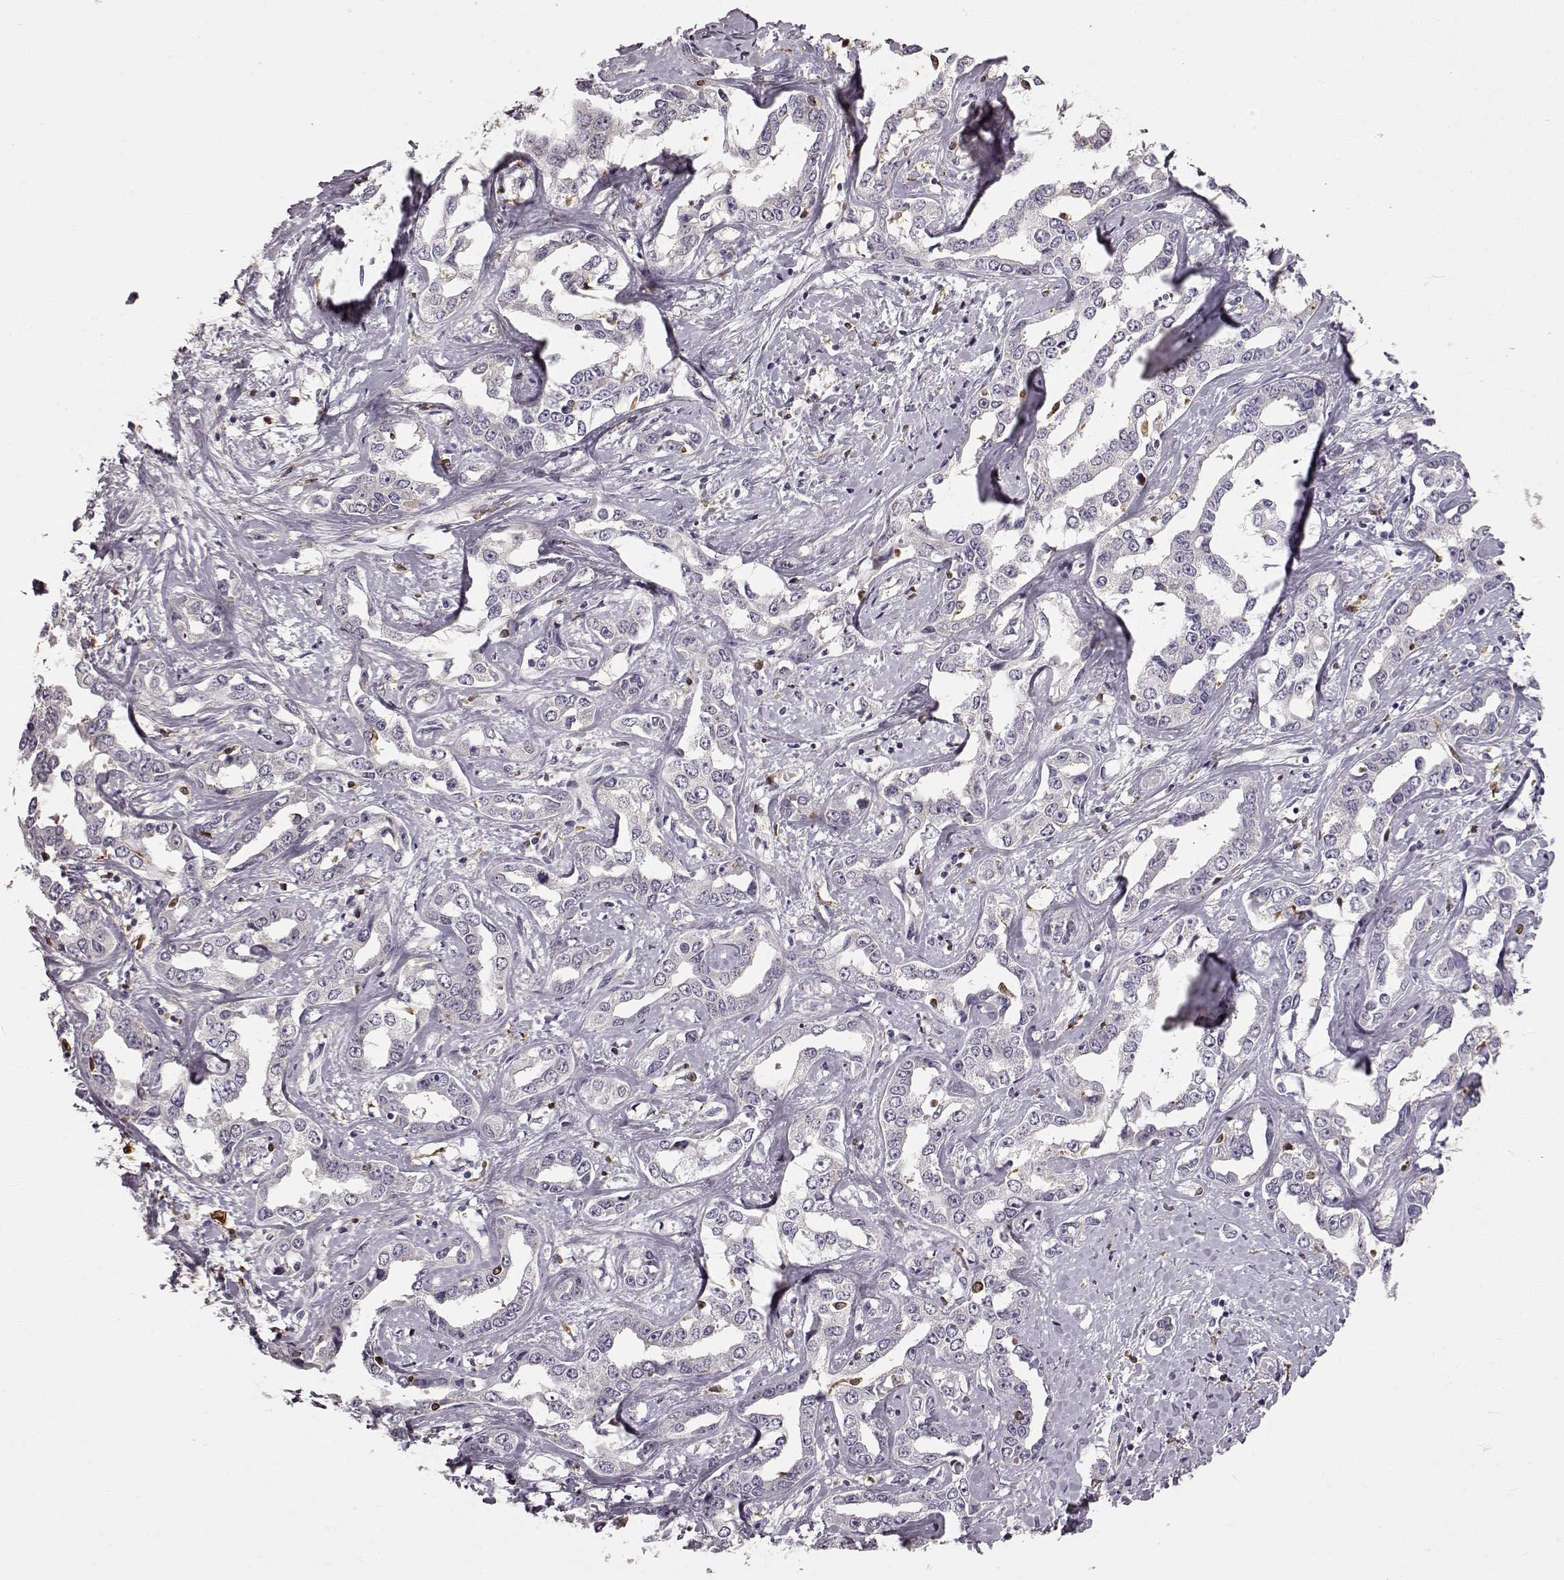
{"staining": {"intensity": "negative", "quantity": "none", "location": "none"}, "tissue": "liver cancer", "cell_type": "Tumor cells", "image_type": "cancer", "snomed": [{"axis": "morphology", "description": "Cholangiocarcinoma"}, {"axis": "topography", "description": "Liver"}], "caption": "Liver cancer was stained to show a protein in brown. There is no significant positivity in tumor cells. The staining is performed using DAB (3,3'-diaminobenzidine) brown chromogen with nuclei counter-stained in using hematoxylin.", "gene": "SPAG17", "patient": {"sex": "male", "age": 59}}